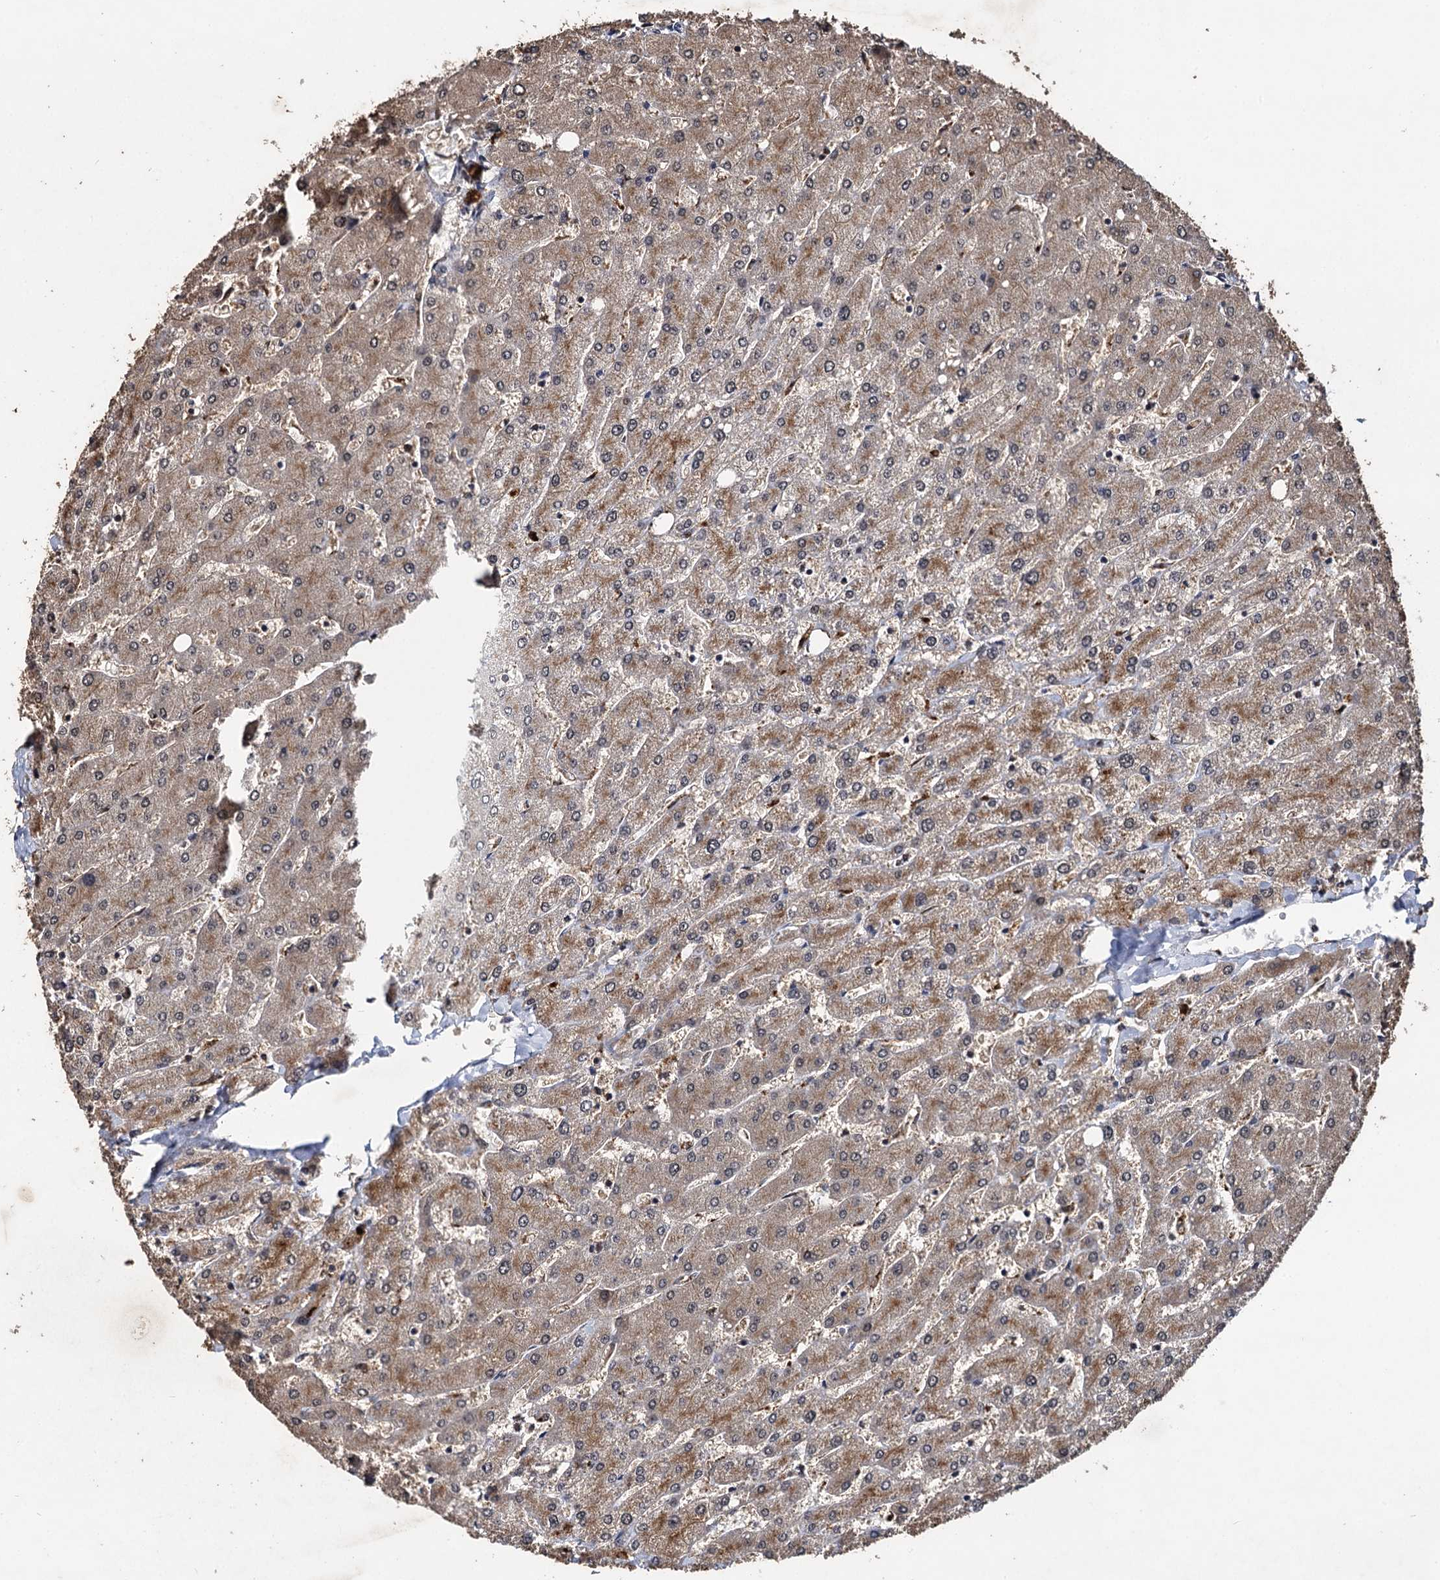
{"staining": {"intensity": "negative", "quantity": "none", "location": "none"}, "tissue": "liver", "cell_type": "Cholangiocytes", "image_type": "normal", "snomed": [{"axis": "morphology", "description": "Normal tissue, NOS"}, {"axis": "topography", "description": "Liver"}], "caption": "An image of liver stained for a protein exhibits no brown staining in cholangiocytes.", "gene": "SLC46A3", "patient": {"sex": "male", "age": 55}}